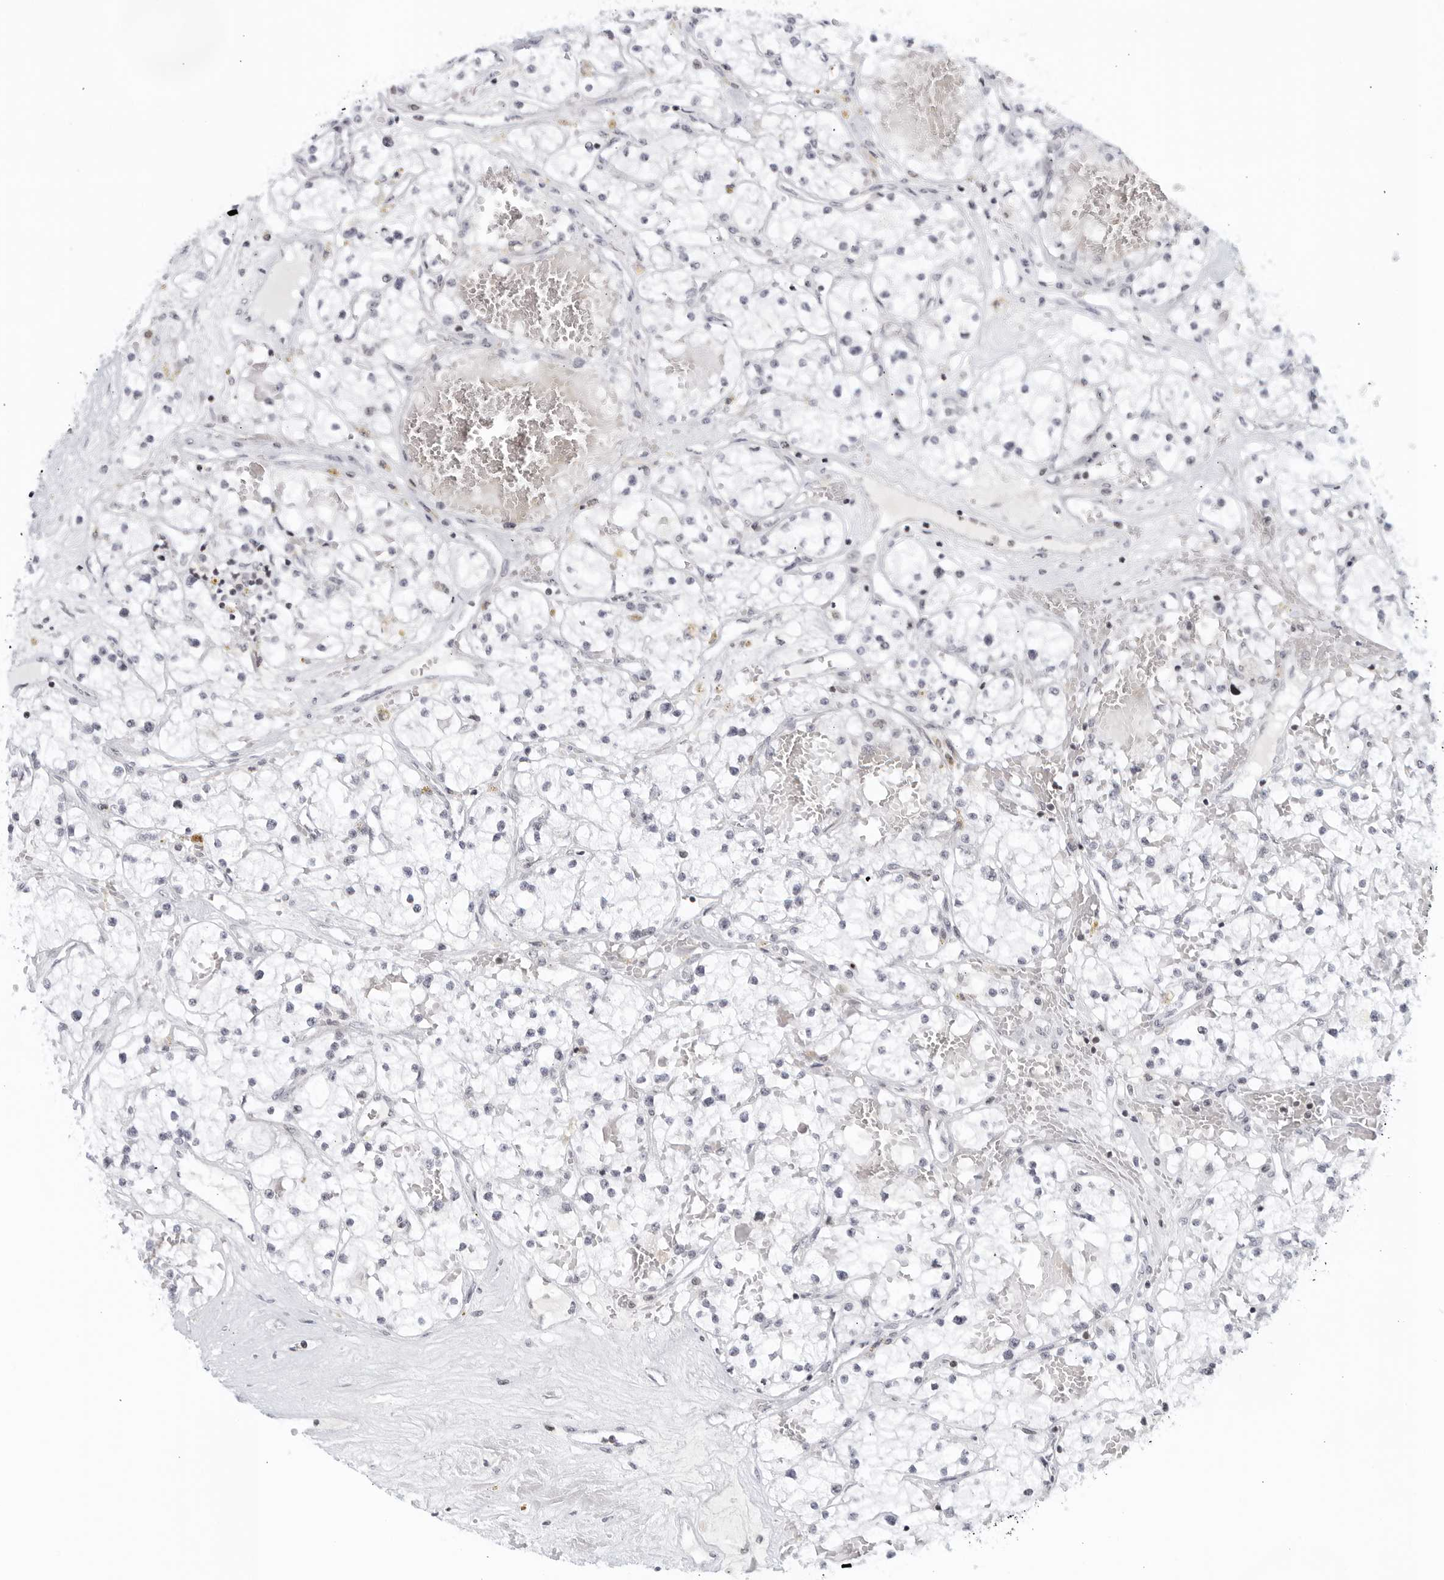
{"staining": {"intensity": "negative", "quantity": "none", "location": "none"}, "tissue": "renal cancer", "cell_type": "Tumor cells", "image_type": "cancer", "snomed": [{"axis": "morphology", "description": "Normal tissue, NOS"}, {"axis": "morphology", "description": "Adenocarcinoma, NOS"}, {"axis": "topography", "description": "Kidney"}], "caption": "Tumor cells show no significant positivity in renal cancer.", "gene": "RAB11FIP3", "patient": {"sex": "male", "age": 68}}